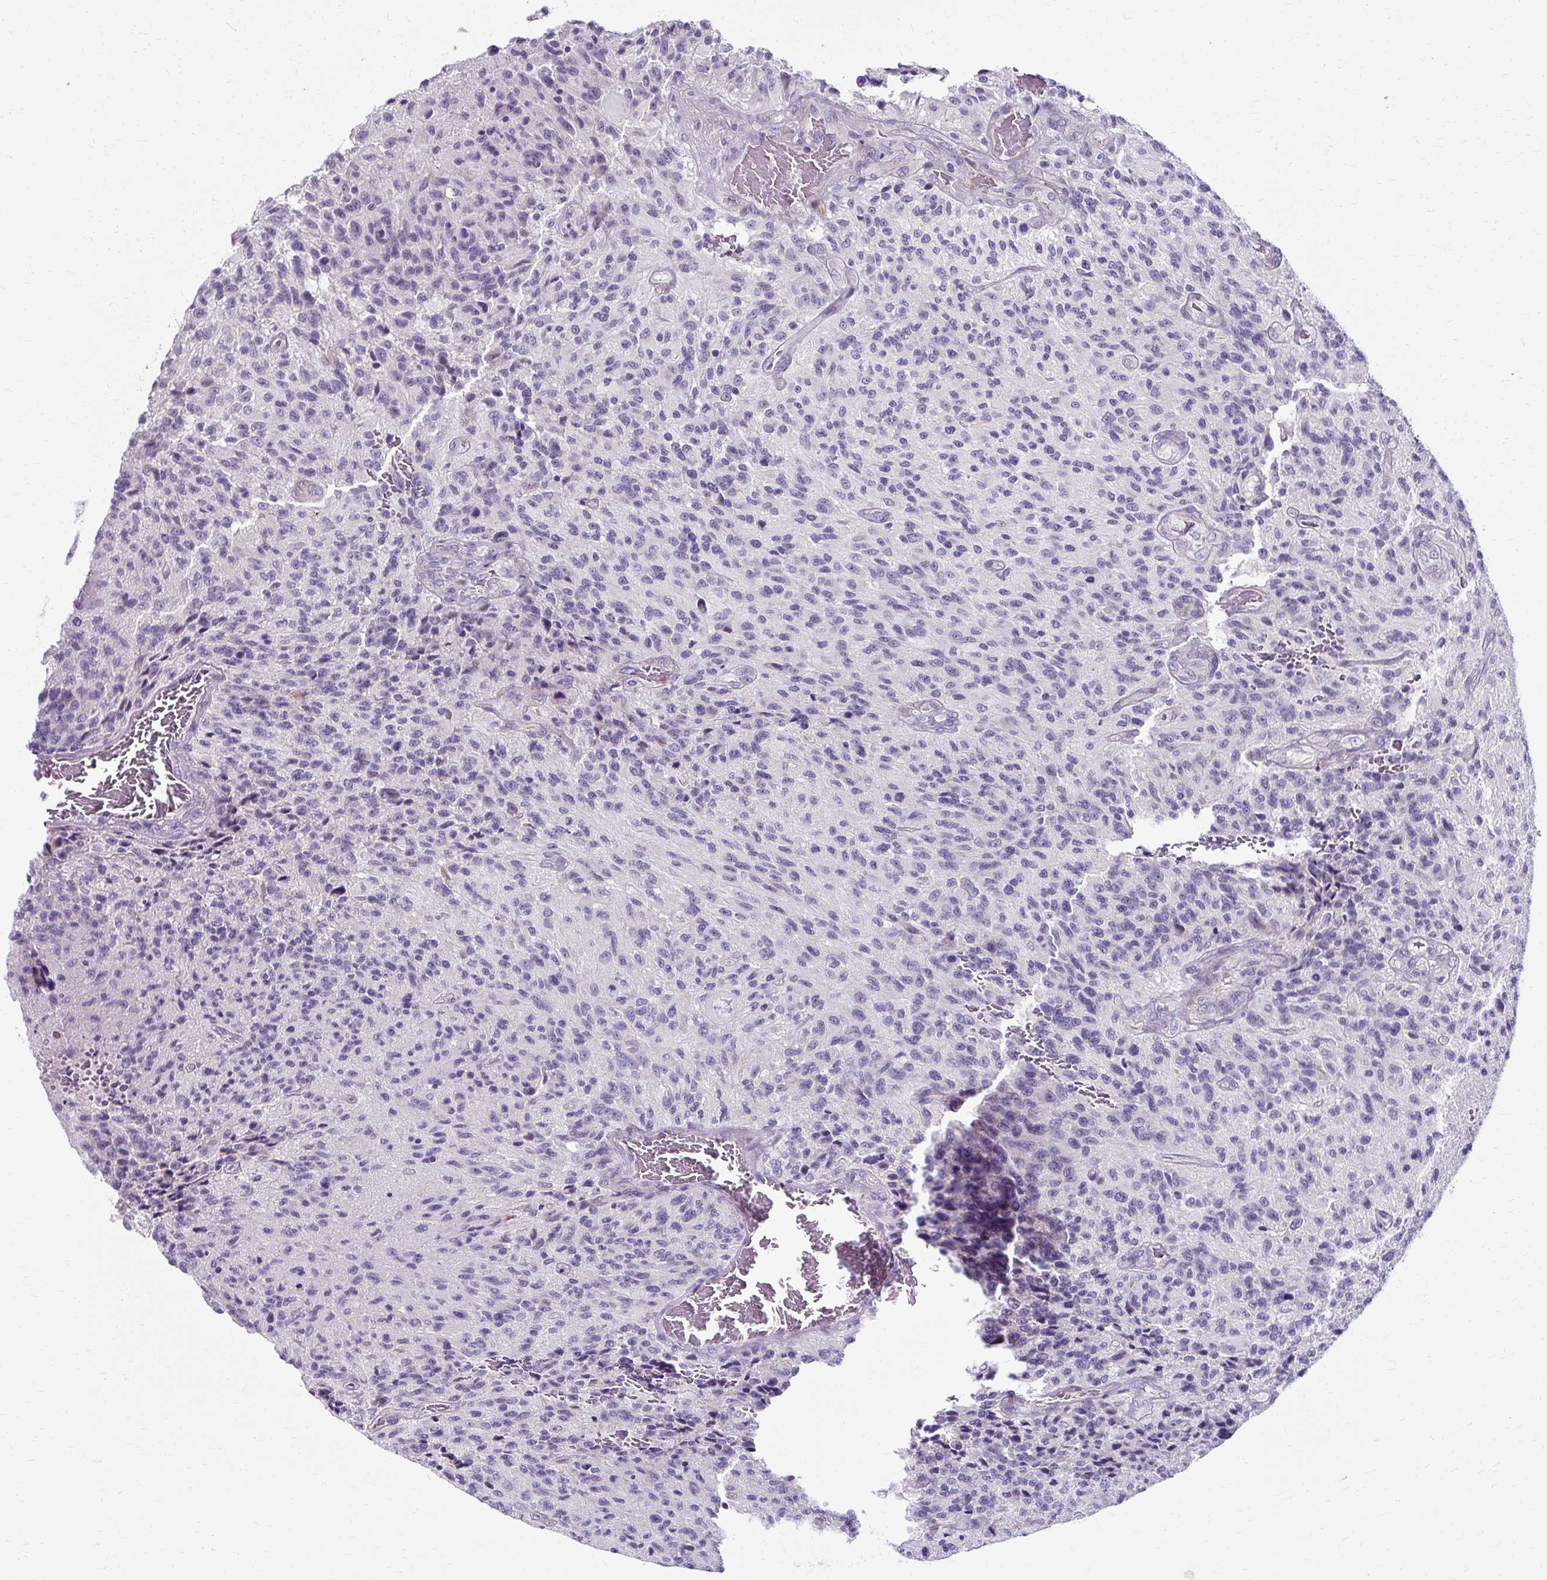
{"staining": {"intensity": "negative", "quantity": "none", "location": "none"}, "tissue": "glioma", "cell_type": "Tumor cells", "image_type": "cancer", "snomed": [{"axis": "morphology", "description": "Normal tissue, NOS"}, {"axis": "morphology", "description": "Glioma, malignant, High grade"}, {"axis": "topography", "description": "Cerebral cortex"}], "caption": "An immunohistochemistry (IHC) photomicrograph of glioma is shown. There is no staining in tumor cells of glioma.", "gene": "ZNF555", "patient": {"sex": "male", "age": 56}}